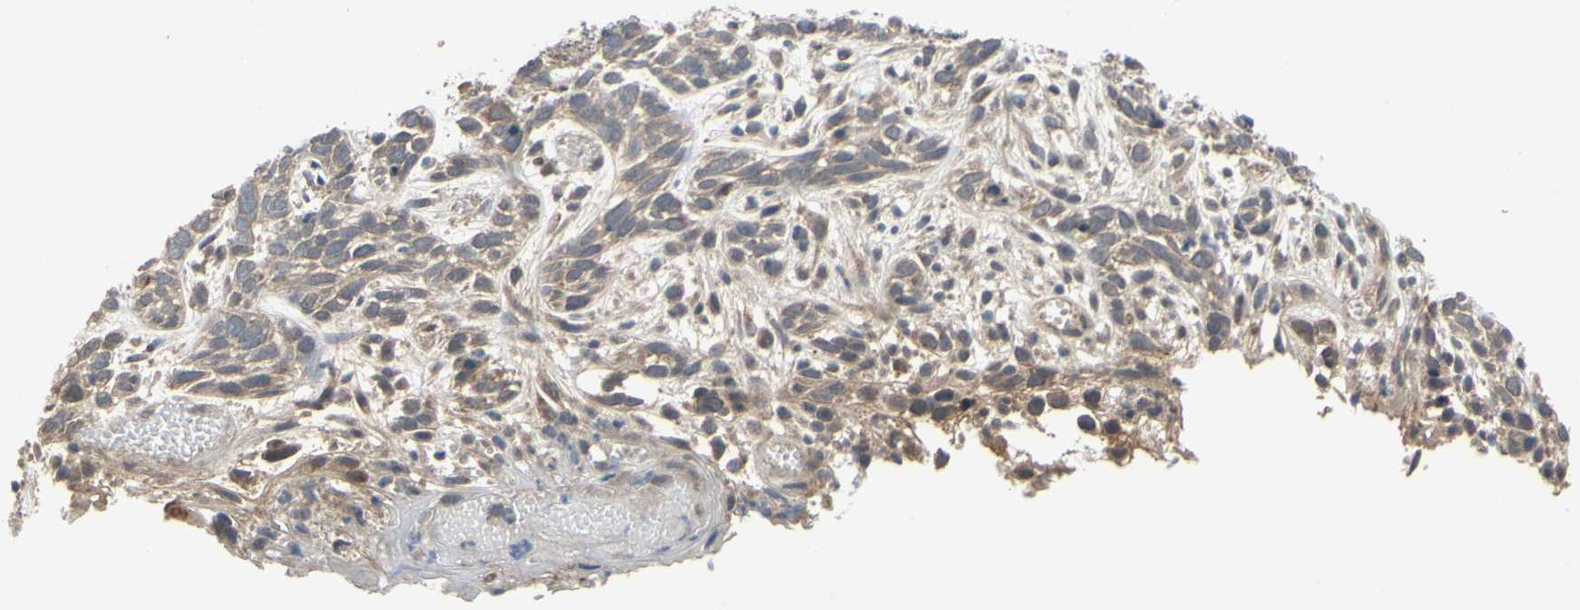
{"staining": {"intensity": "weak", "quantity": ">75%", "location": "cytoplasmic/membranous"}, "tissue": "skin cancer", "cell_type": "Tumor cells", "image_type": "cancer", "snomed": [{"axis": "morphology", "description": "Basal cell carcinoma"}, {"axis": "topography", "description": "Skin"}], "caption": "Weak cytoplasmic/membranous staining is seen in about >75% of tumor cells in skin basal cell carcinoma. The protein is stained brown, and the nuclei are stained in blue (DAB IHC with brightfield microscopy, high magnification).", "gene": "CD164", "patient": {"sex": "male", "age": 87}}